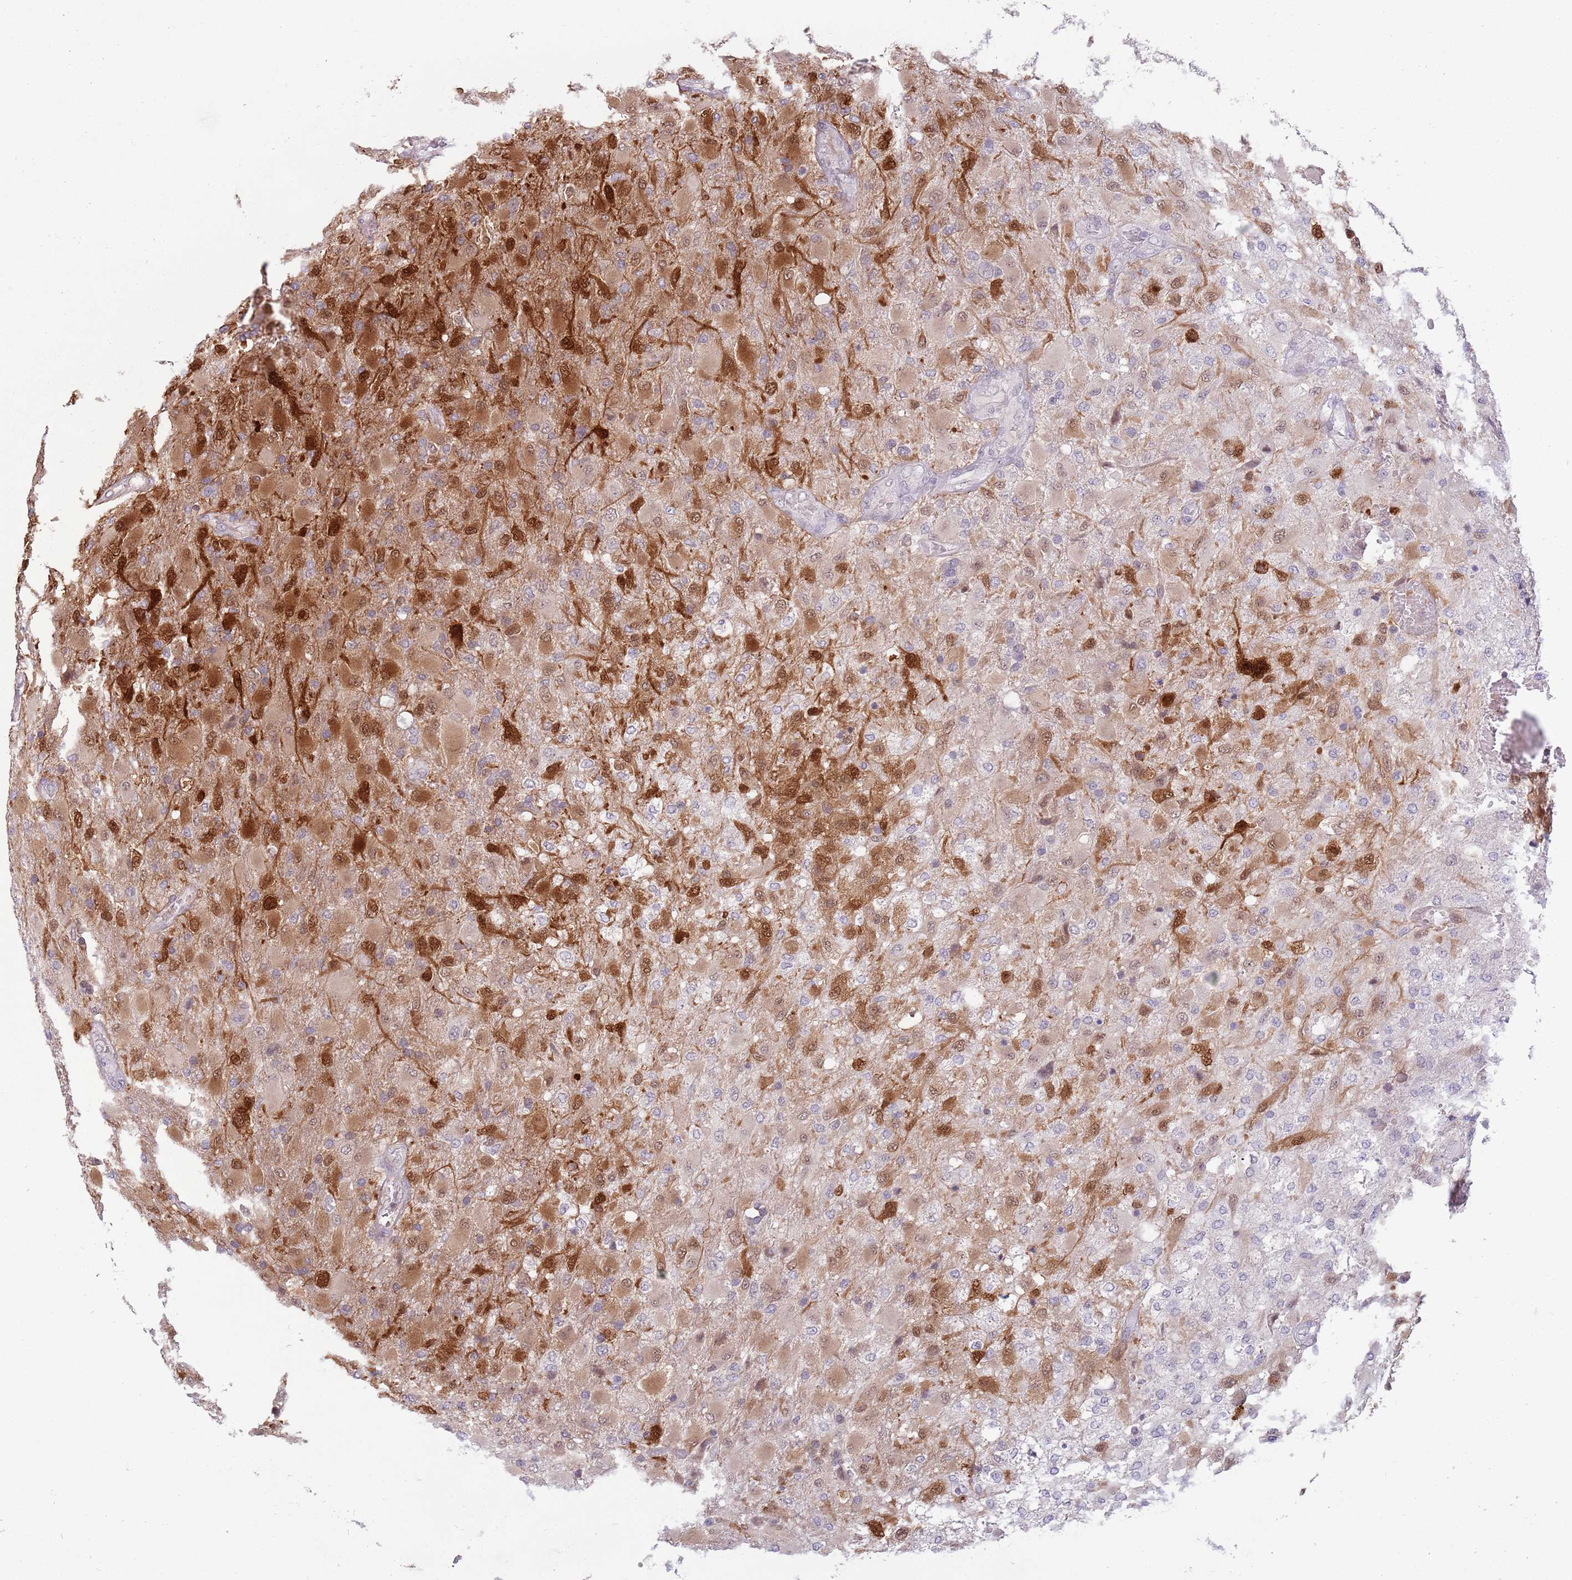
{"staining": {"intensity": "strong", "quantity": "25%-75%", "location": "cytoplasmic/membranous,nuclear"}, "tissue": "glioma", "cell_type": "Tumor cells", "image_type": "cancer", "snomed": [{"axis": "morphology", "description": "Glioma, malignant, Low grade"}, {"axis": "topography", "description": "Brain"}], "caption": "Low-grade glioma (malignant) stained with immunohistochemistry exhibits strong cytoplasmic/membranous and nuclear staining in about 25%-75% of tumor cells.", "gene": "ZNF574", "patient": {"sex": "male", "age": 65}}